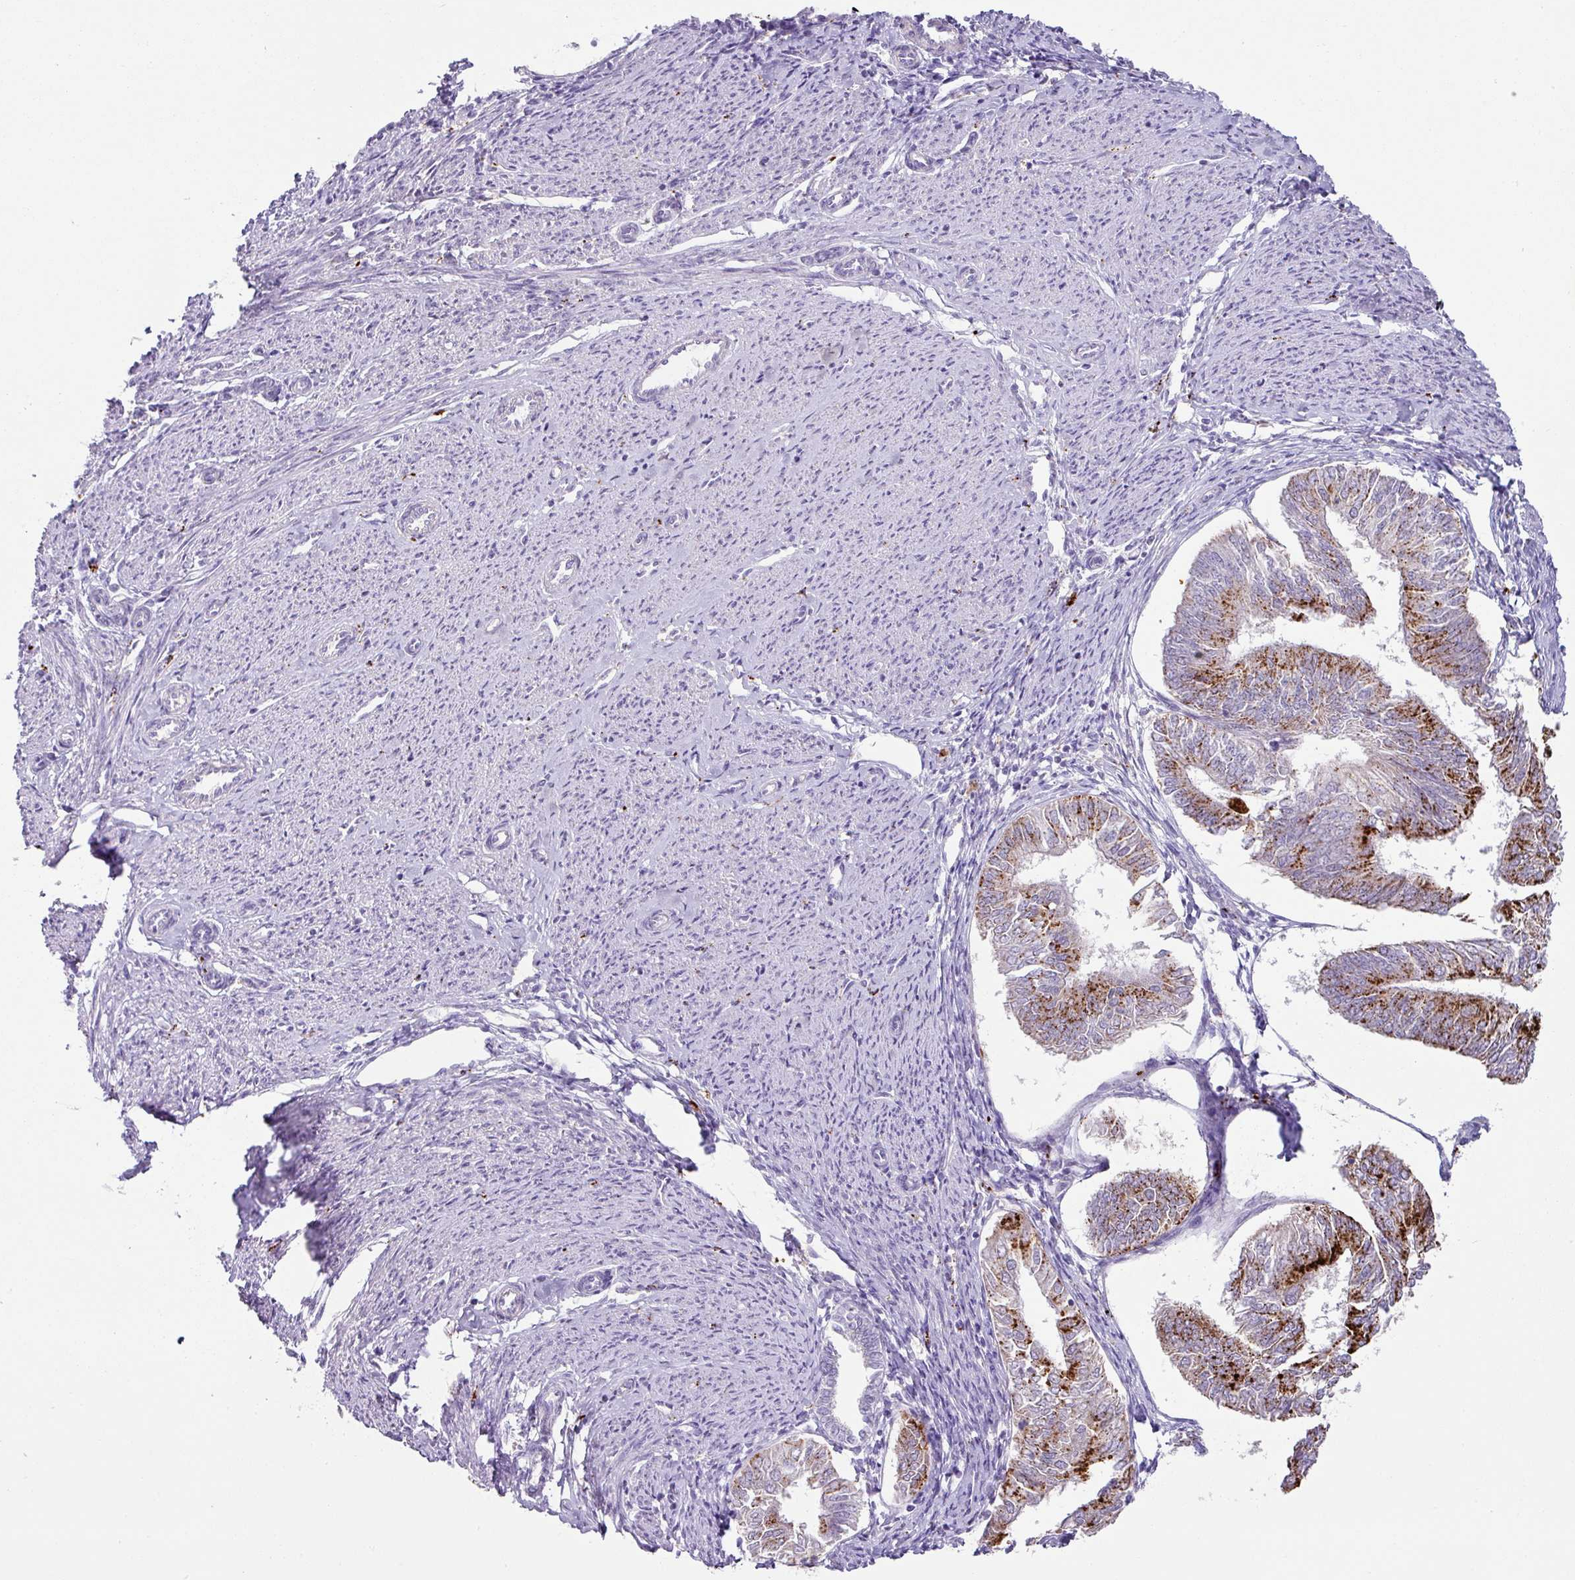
{"staining": {"intensity": "strong", "quantity": "25%-75%", "location": "cytoplasmic/membranous"}, "tissue": "endometrial cancer", "cell_type": "Tumor cells", "image_type": "cancer", "snomed": [{"axis": "morphology", "description": "Adenocarcinoma, NOS"}, {"axis": "topography", "description": "Endometrium"}], "caption": "Endometrial cancer was stained to show a protein in brown. There is high levels of strong cytoplasmic/membranous staining in approximately 25%-75% of tumor cells.", "gene": "PLEKHH3", "patient": {"sex": "female", "age": 58}}